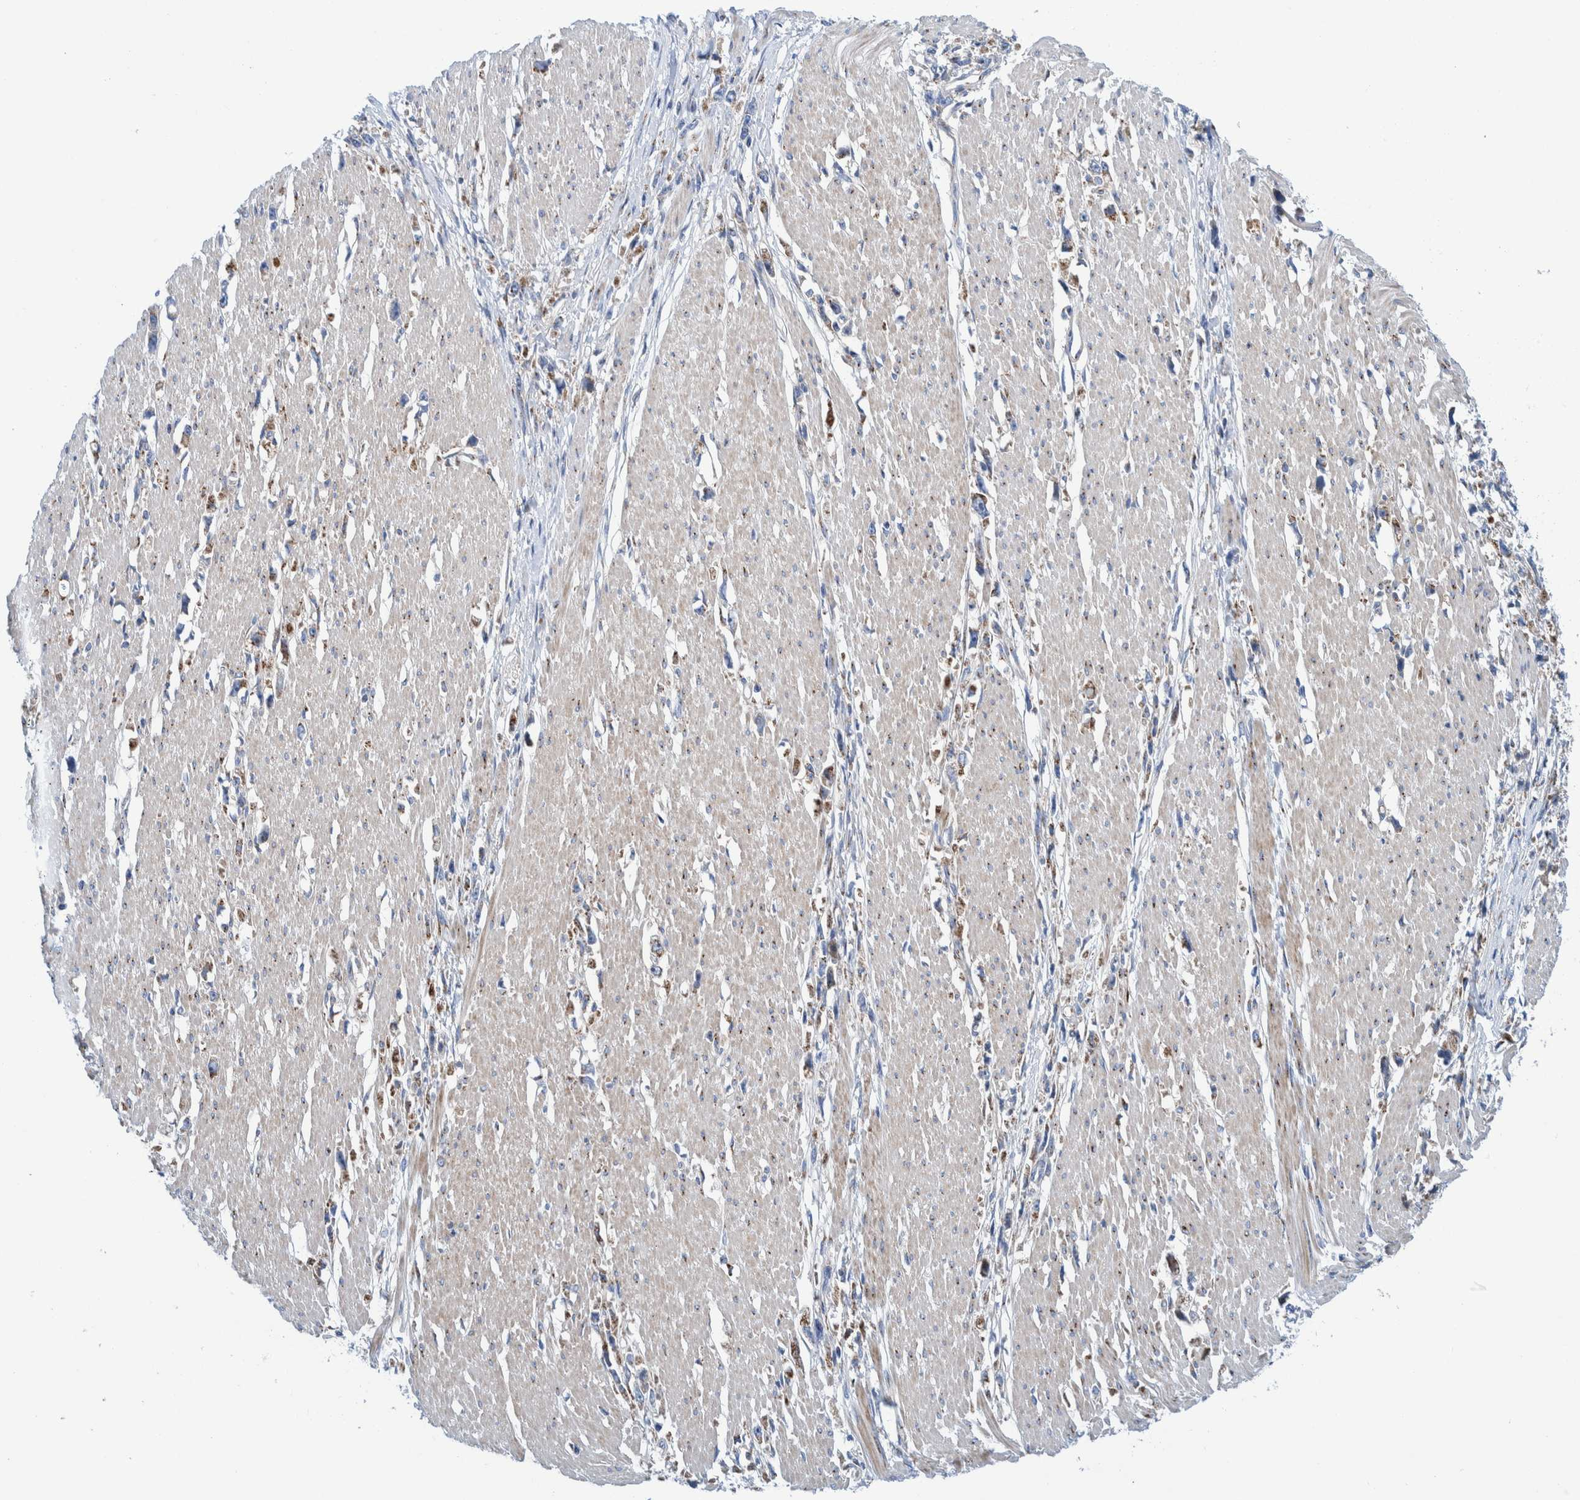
{"staining": {"intensity": "weak", "quantity": "25%-75%", "location": "cytoplasmic/membranous"}, "tissue": "stomach cancer", "cell_type": "Tumor cells", "image_type": "cancer", "snomed": [{"axis": "morphology", "description": "Adenocarcinoma, NOS"}, {"axis": "topography", "description": "Stomach"}], "caption": "Weak cytoplasmic/membranous protein staining is appreciated in approximately 25%-75% of tumor cells in stomach adenocarcinoma.", "gene": "TRIM58", "patient": {"sex": "female", "age": 59}}